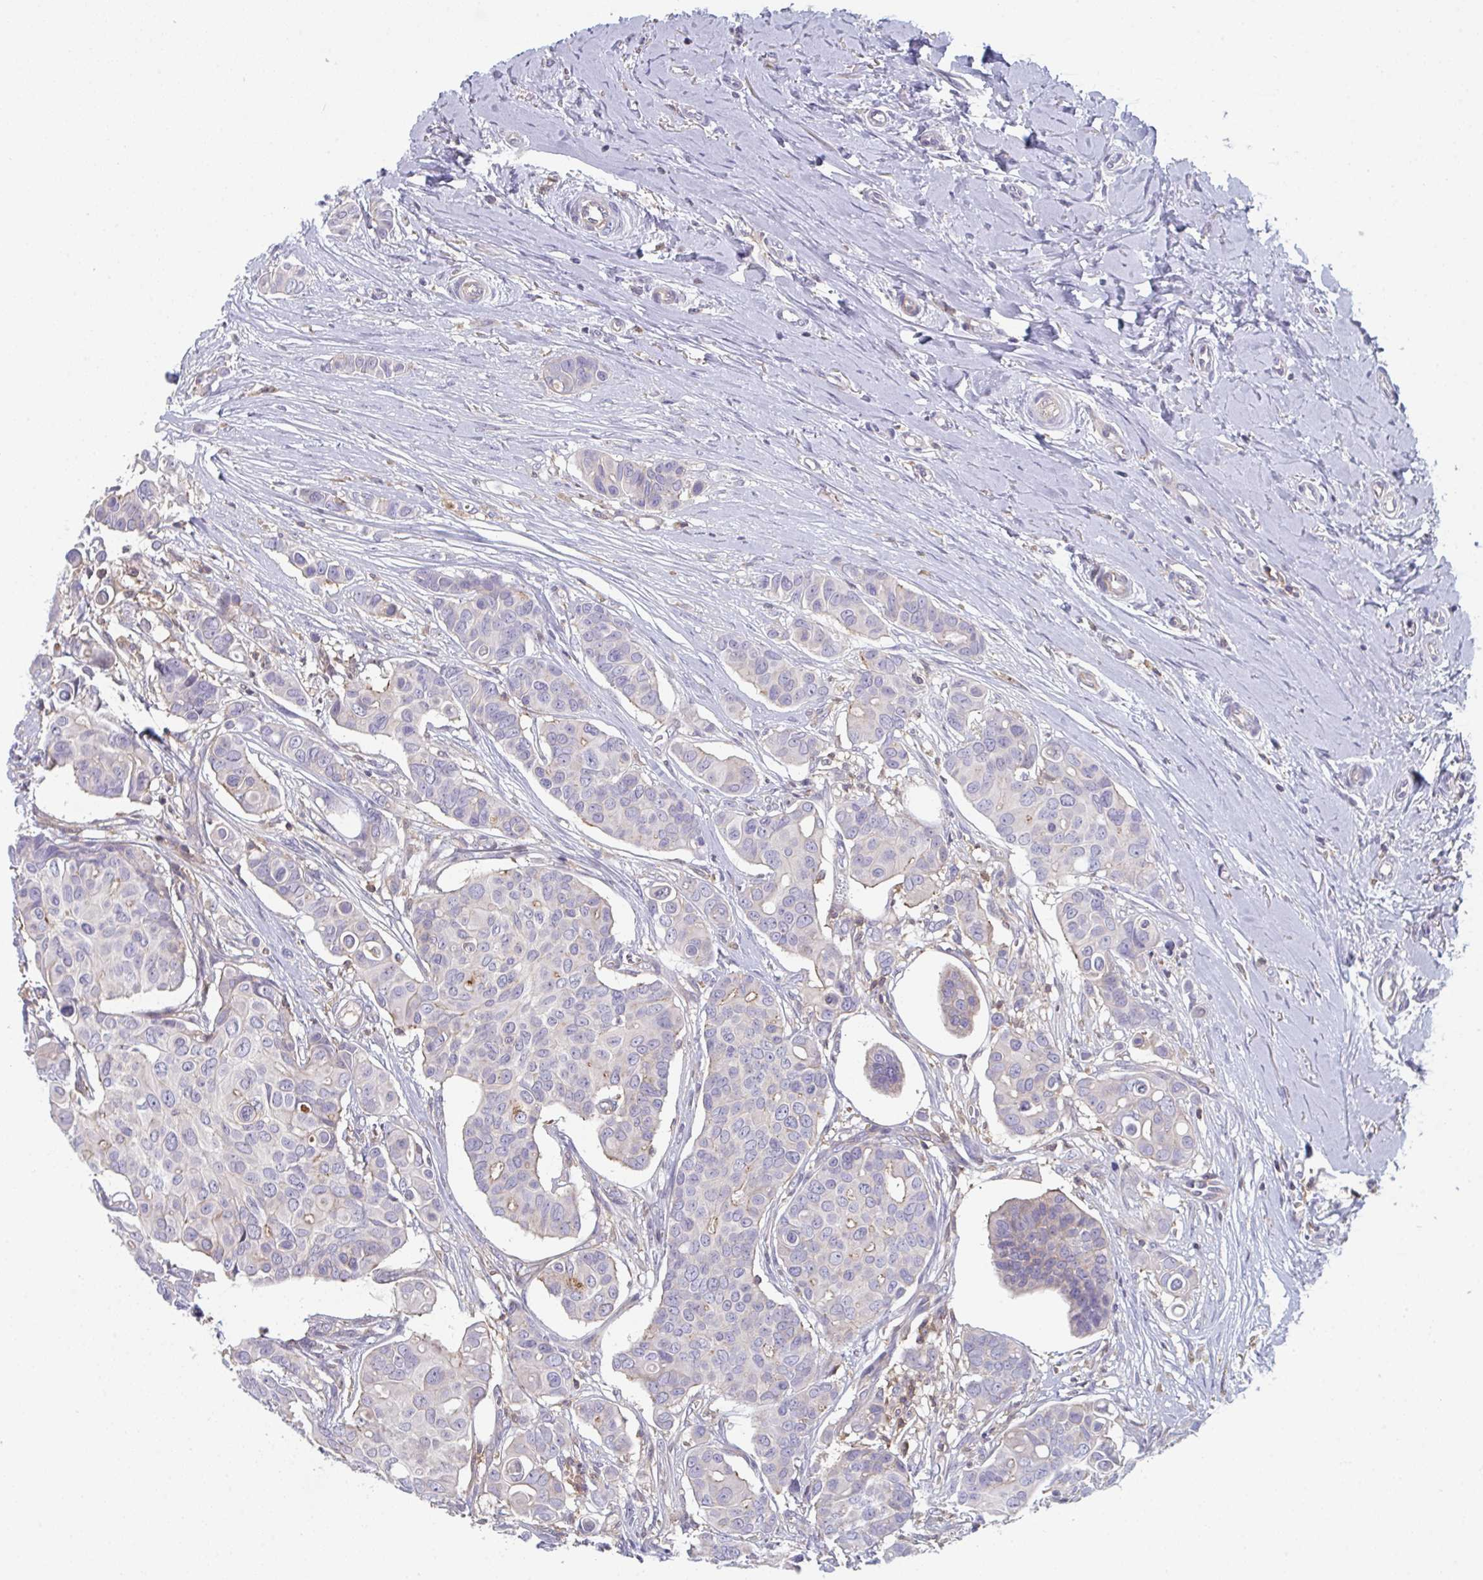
{"staining": {"intensity": "negative", "quantity": "none", "location": "none"}, "tissue": "breast cancer", "cell_type": "Tumor cells", "image_type": "cancer", "snomed": [{"axis": "morphology", "description": "Normal tissue, NOS"}, {"axis": "morphology", "description": "Duct carcinoma"}, {"axis": "topography", "description": "Skin"}, {"axis": "topography", "description": "Breast"}], "caption": "High power microscopy image of an IHC micrograph of breast cancer, revealing no significant staining in tumor cells.", "gene": "DISP2", "patient": {"sex": "female", "age": 54}}